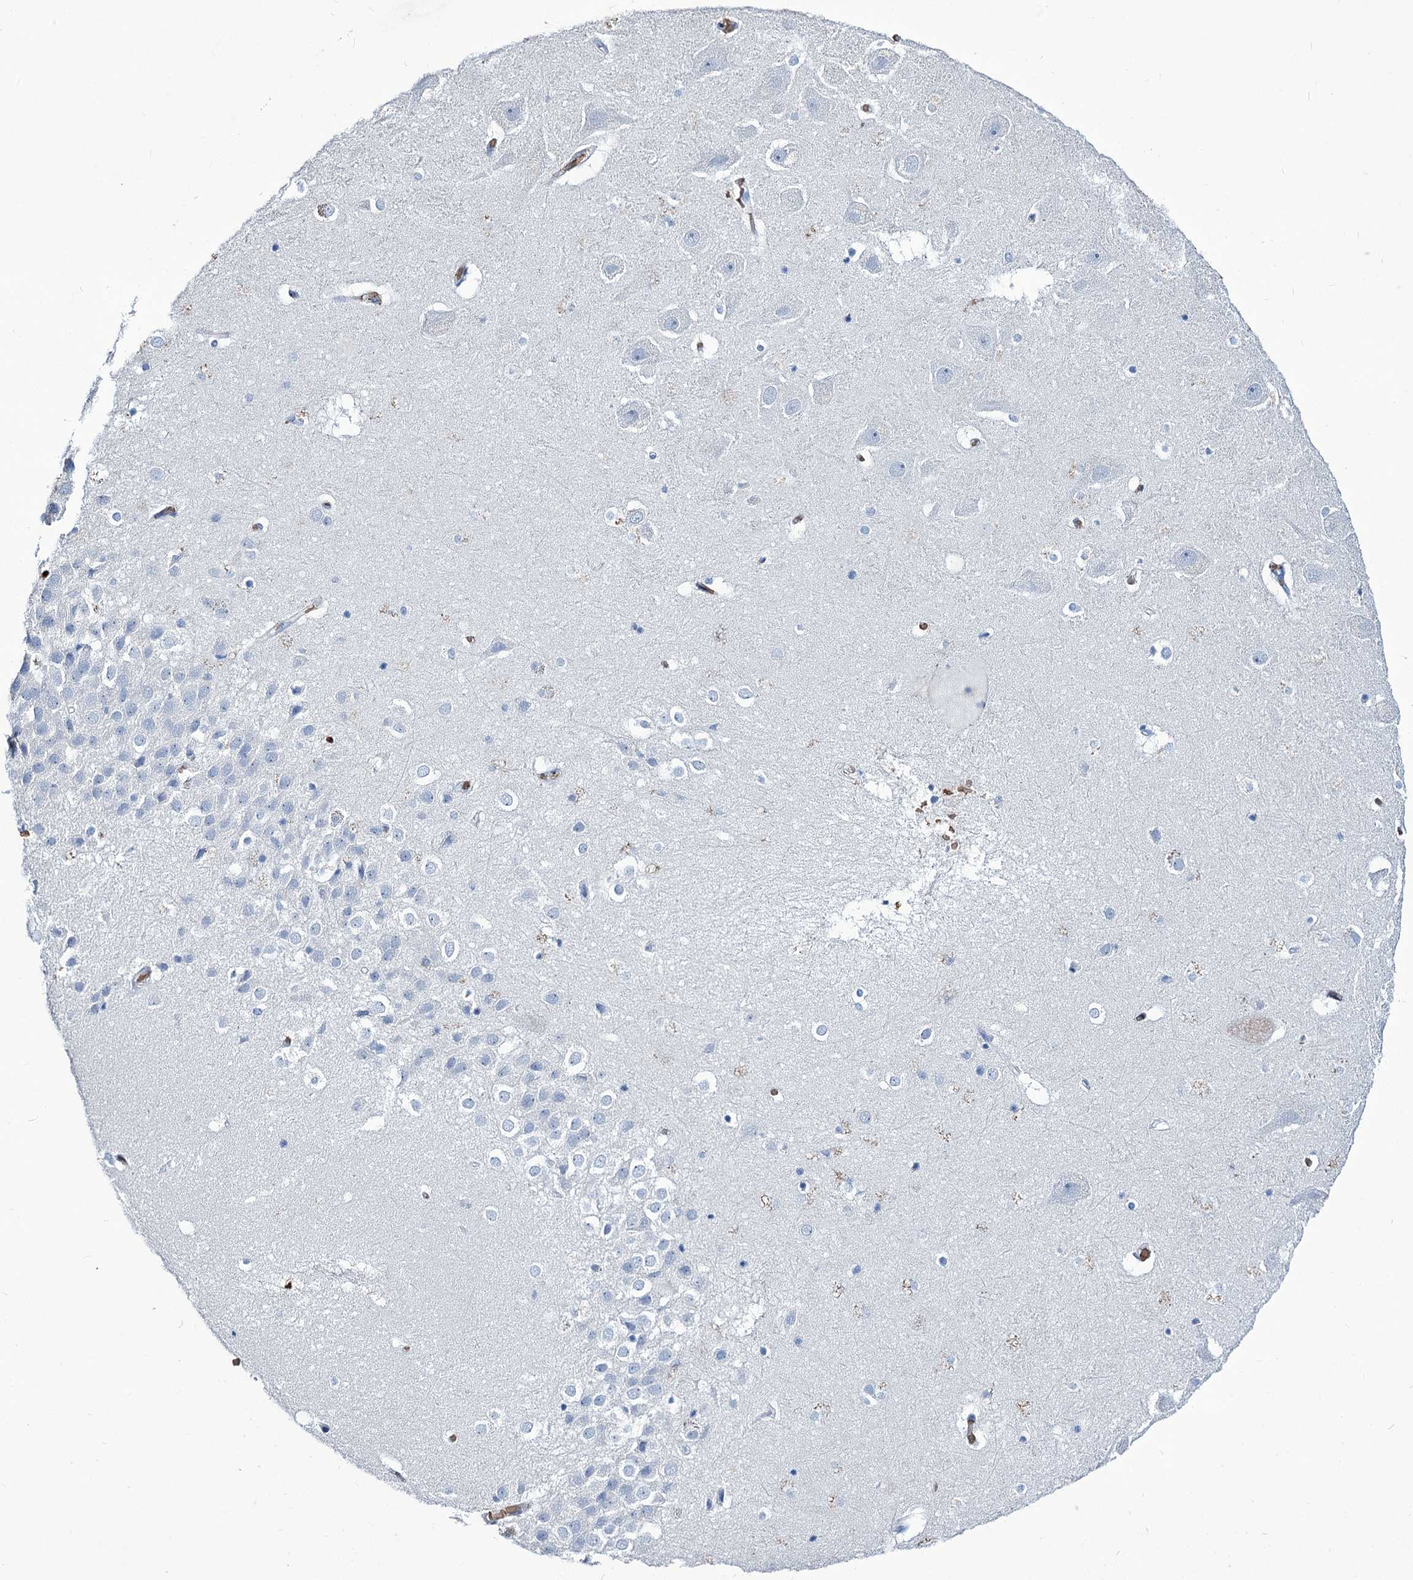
{"staining": {"intensity": "negative", "quantity": "none", "location": "none"}, "tissue": "hippocampus", "cell_type": "Glial cells", "image_type": "normal", "snomed": [{"axis": "morphology", "description": "Normal tissue, NOS"}, {"axis": "topography", "description": "Hippocampus"}], "caption": "Protein analysis of benign hippocampus reveals no significant staining in glial cells.", "gene": "RPUSD3", "patient": {"sex": "female", "age": 52}}